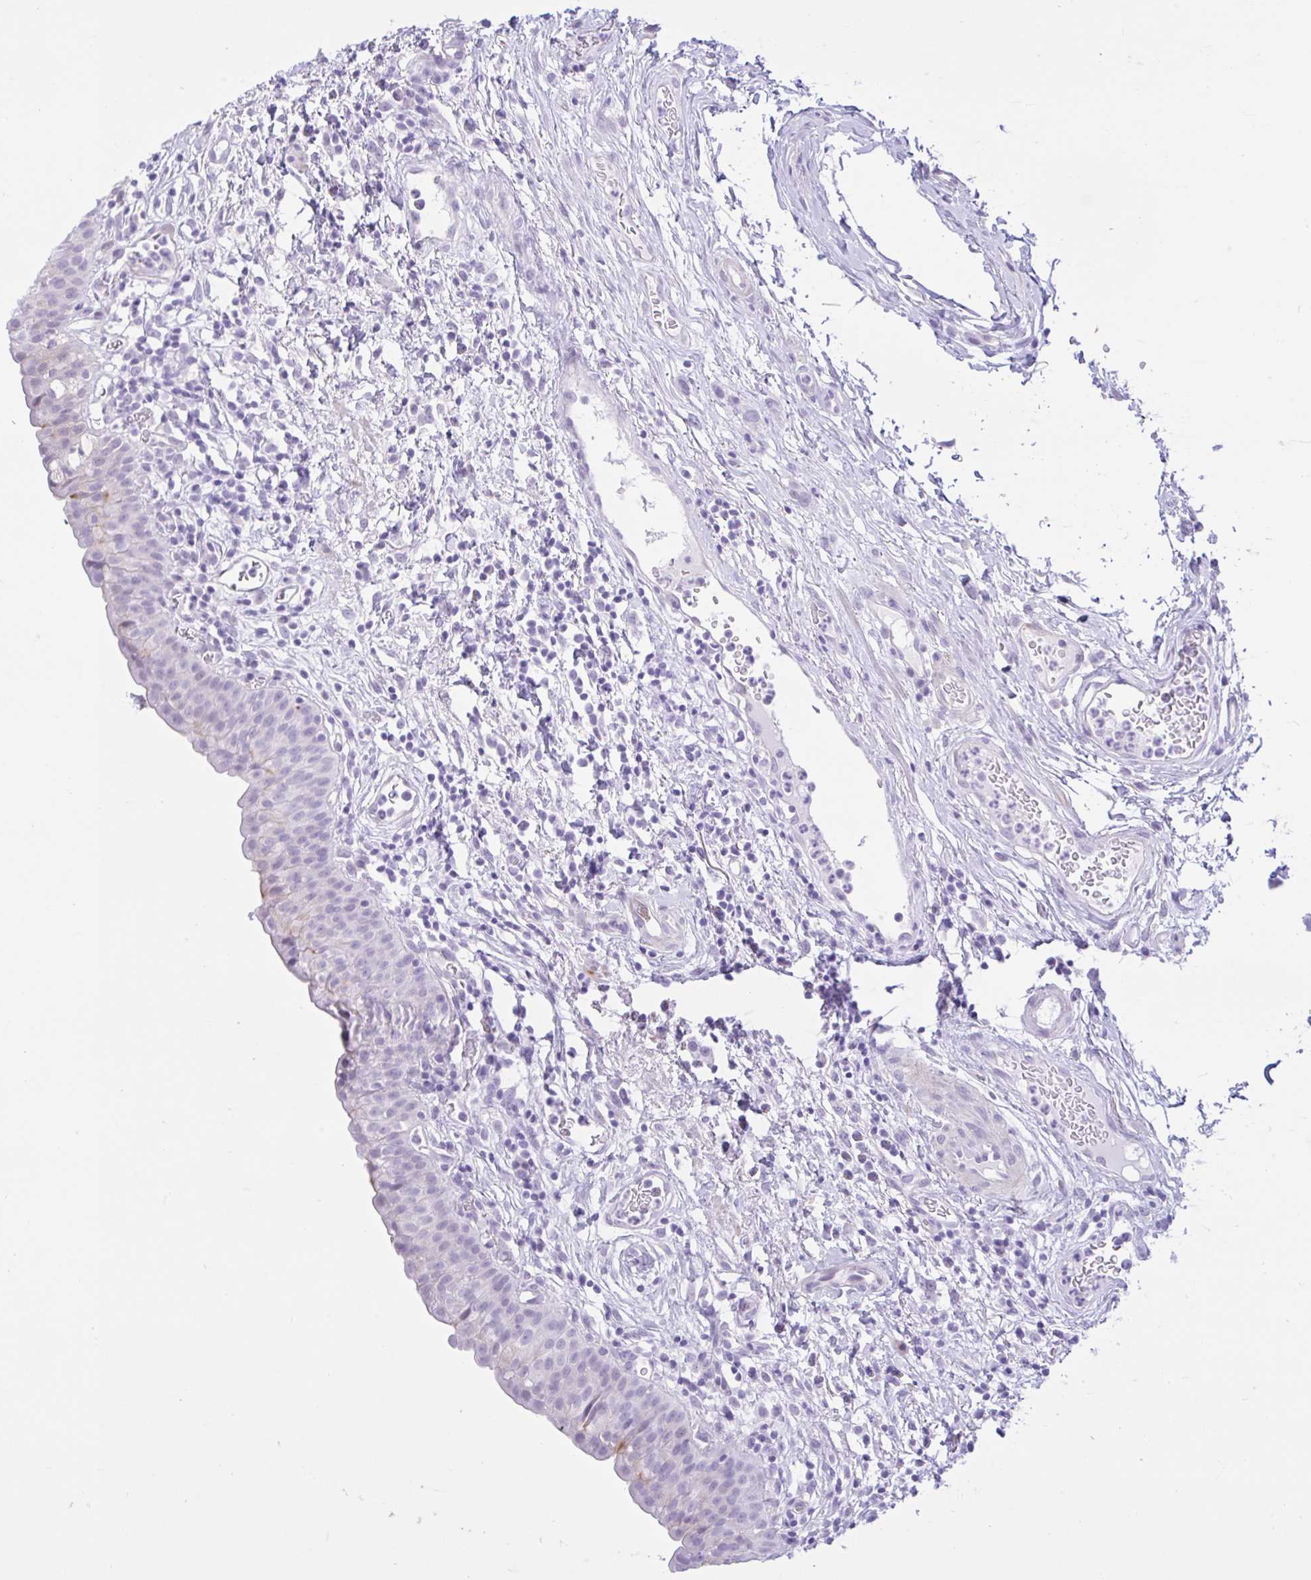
{"staining": {"intensity": "negative", "quantity": "none", "location": "none"}, "tissue": "urinary bladder", "cell_type": "Urothelial cells", "image_type": "normal", "snomed": [{"axis": "morphology", "description": "Normal tissue, NOS"}, {"axis": "morphology", "description": "Inflammation, NOS"}, {"axis": "topography", "description": "Urinary bladder"}], "caption": "This is a micrograph of immunohistochemistry staining of benign urinary bladder, which shows no positivity in urothelial cells. The staining is performed using DAB brown chromogen with nuclei counter-stained in using hematoxylin.", "gene": "REEP1", "patient": {"sex": "male", "age": 57}}